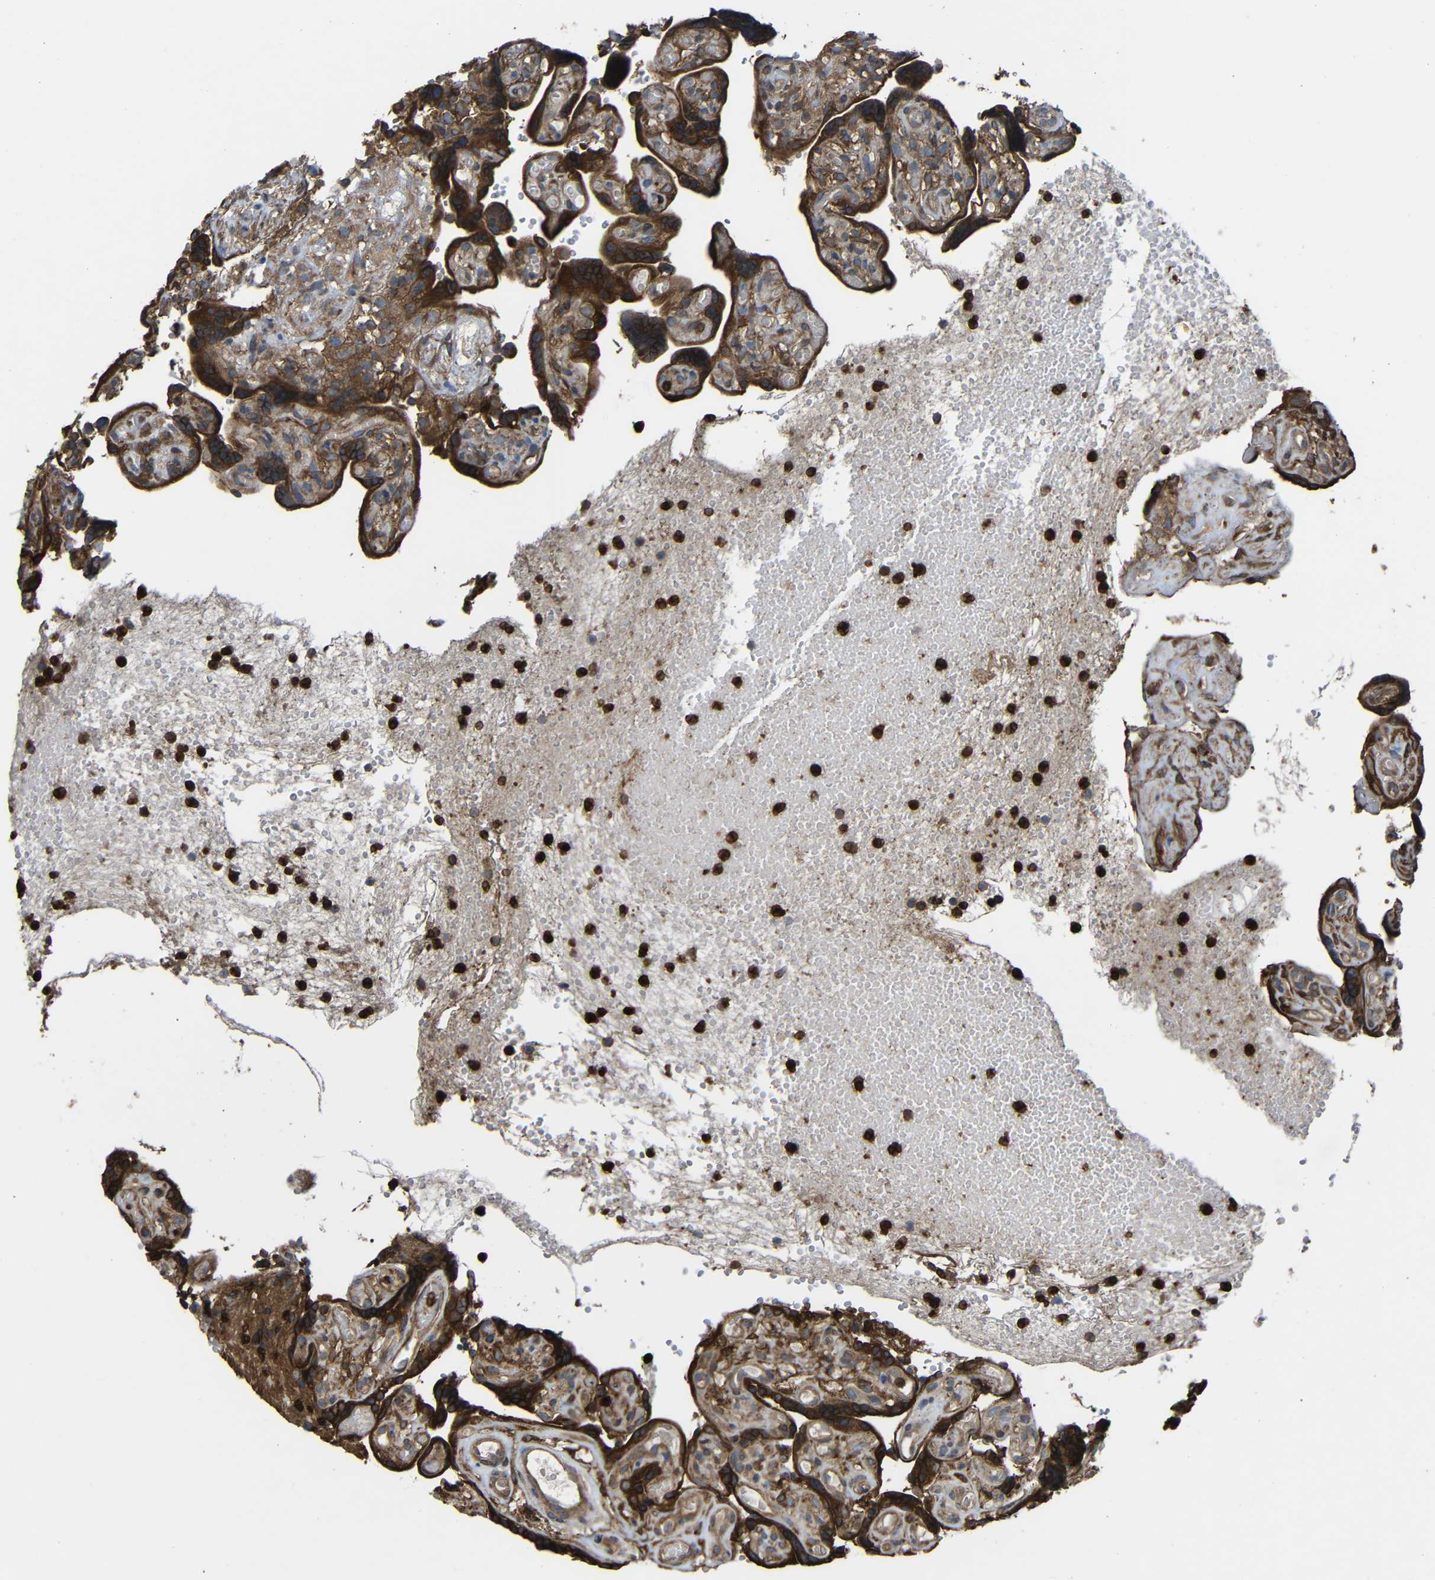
{"staining": {"intensity": "strong", "quantity": ">75%", "location": "cytoplasmic/membranous"}, "tissue": "placenta", "cell_type": "Trophoblastic cells", "image_type": "normal", "snomed": [{"axis": "morphology", "description": "Normal tissue, NOS"}, {"axis": "topography", "description": "Placenta"}], "caption": "A histopathology image of placenta stained for a protein demonstrates strong cytoplasmic/membranous brown staining in trophoblastic cells. Immunohistochemistry (ihc) stains the protein in brown and the nuclei are stained blue.", "gene": "TREM2", "patient": {"sex": "female", "age": 30}}